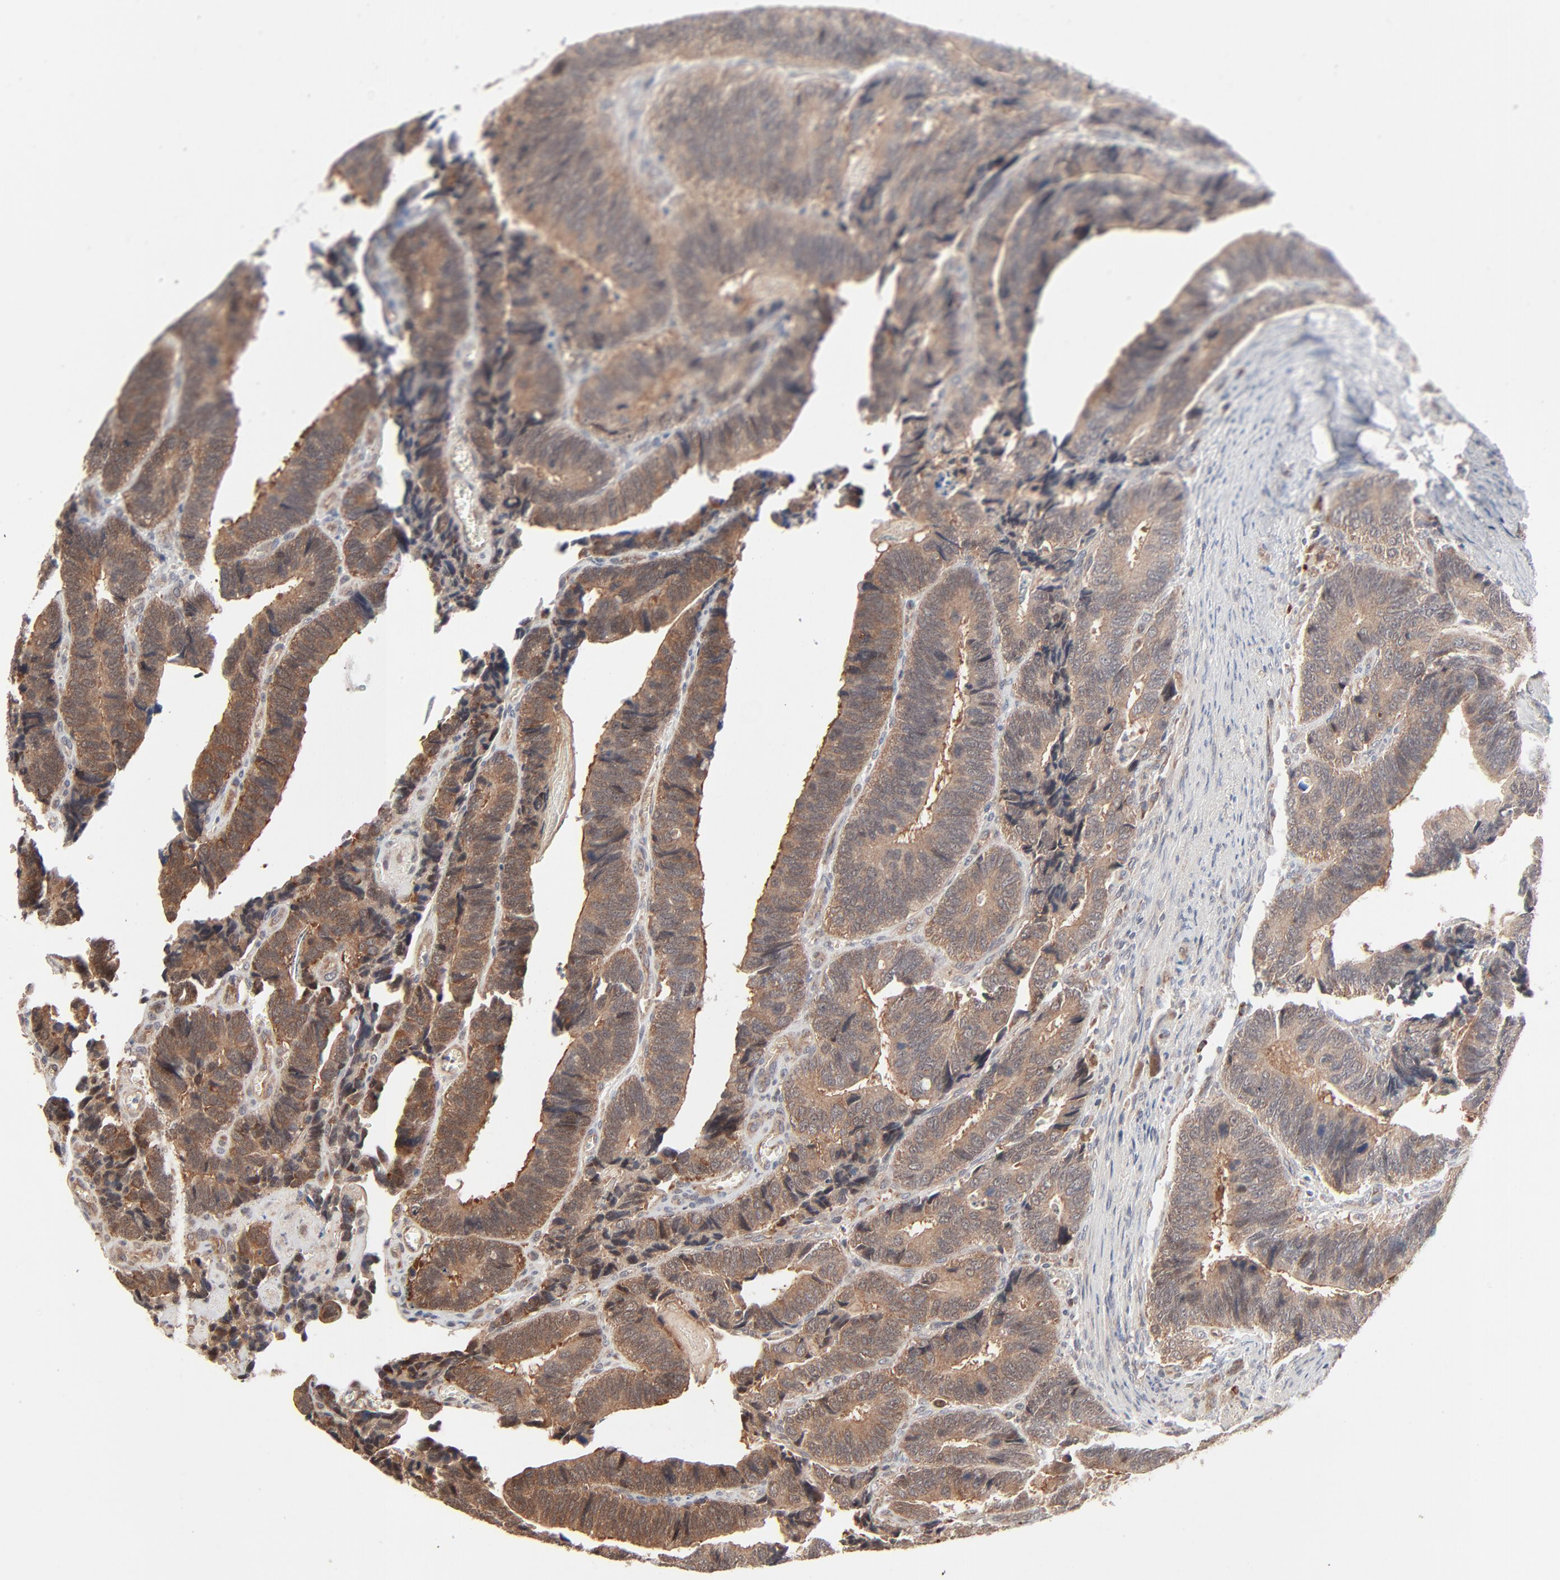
{"staining": {"intensity": "moderate", "quantity": ">75%", "location": "cytoplasmic/membranous"}, "tissue": "colorectal cancer", "cell_type": "Tumor cells", "image_type": "cancer", "snomed": [{"axis": "morphology", "description": "Adenocarcinoma, NOS"}, {"axis": "topography", "description": "Colon"}], "caption": "Colorectal adenocarcinoma stained for a protein (brown) exhibits moderate cytoplasmic/membranous positive positivity in approximately >75% of tumor cells.", "gene": "ABLIM3", "patient": {"sex": "male", "age": 72}}